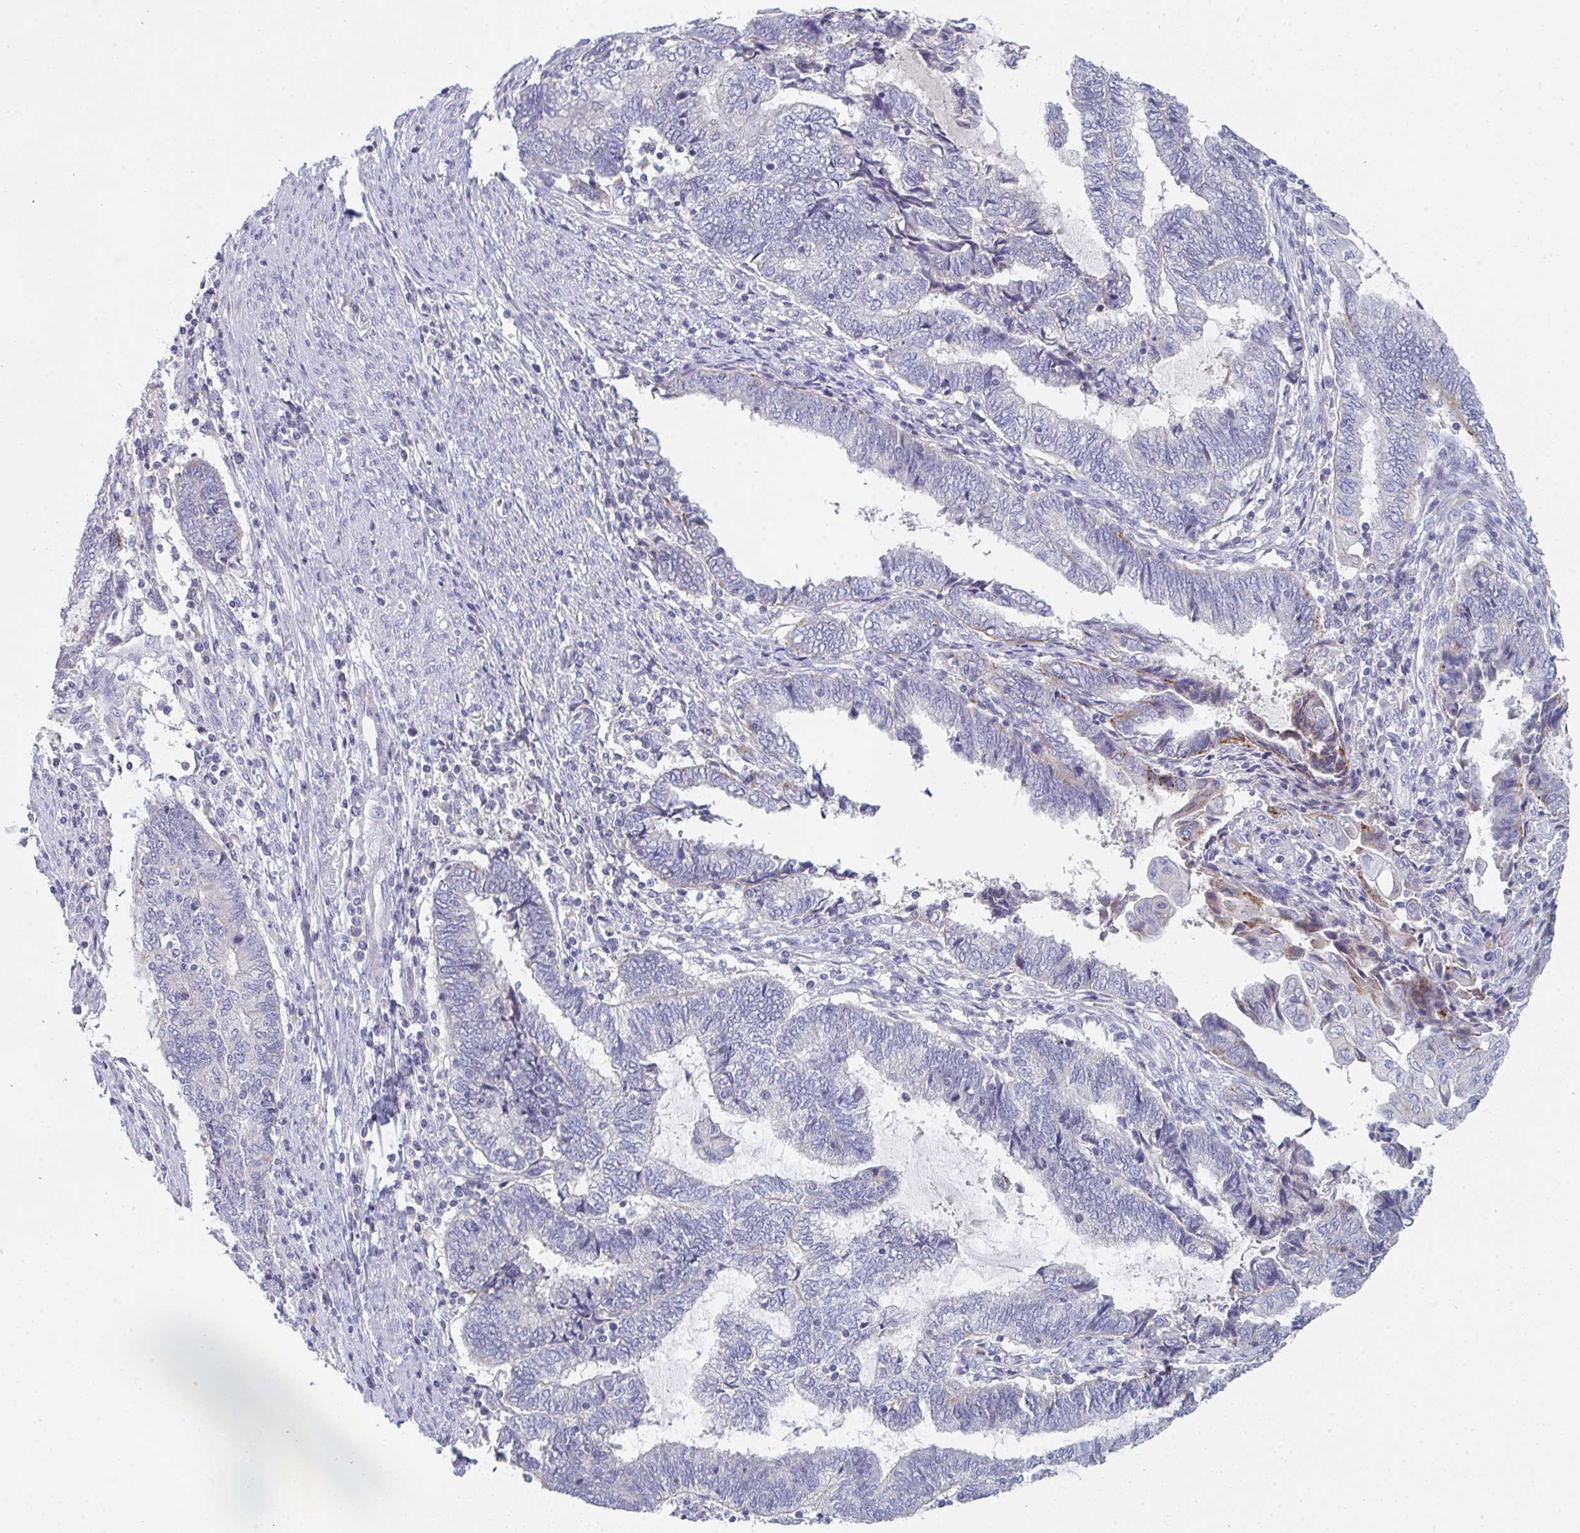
{"staining": {"intensity": "negative", "quantity": "none", "location": "none"}, "tissue": "endometrial cancer", "cell_type": "Tumor cells", "image_type": "cancer", "snomed": [{"axis": "morphology", "description": "Adenocarcinoma, NOS"}, {"axis": "topography", "description": "Uterus"}, {"axis": "topography", "description": "Endometrium"}], "caption": "Tumor cells show no significant protein positivity in adenocarcinoma (endometrial).", "gene": "HGFAC", "patient": {"sex": "female", "age": 70}}